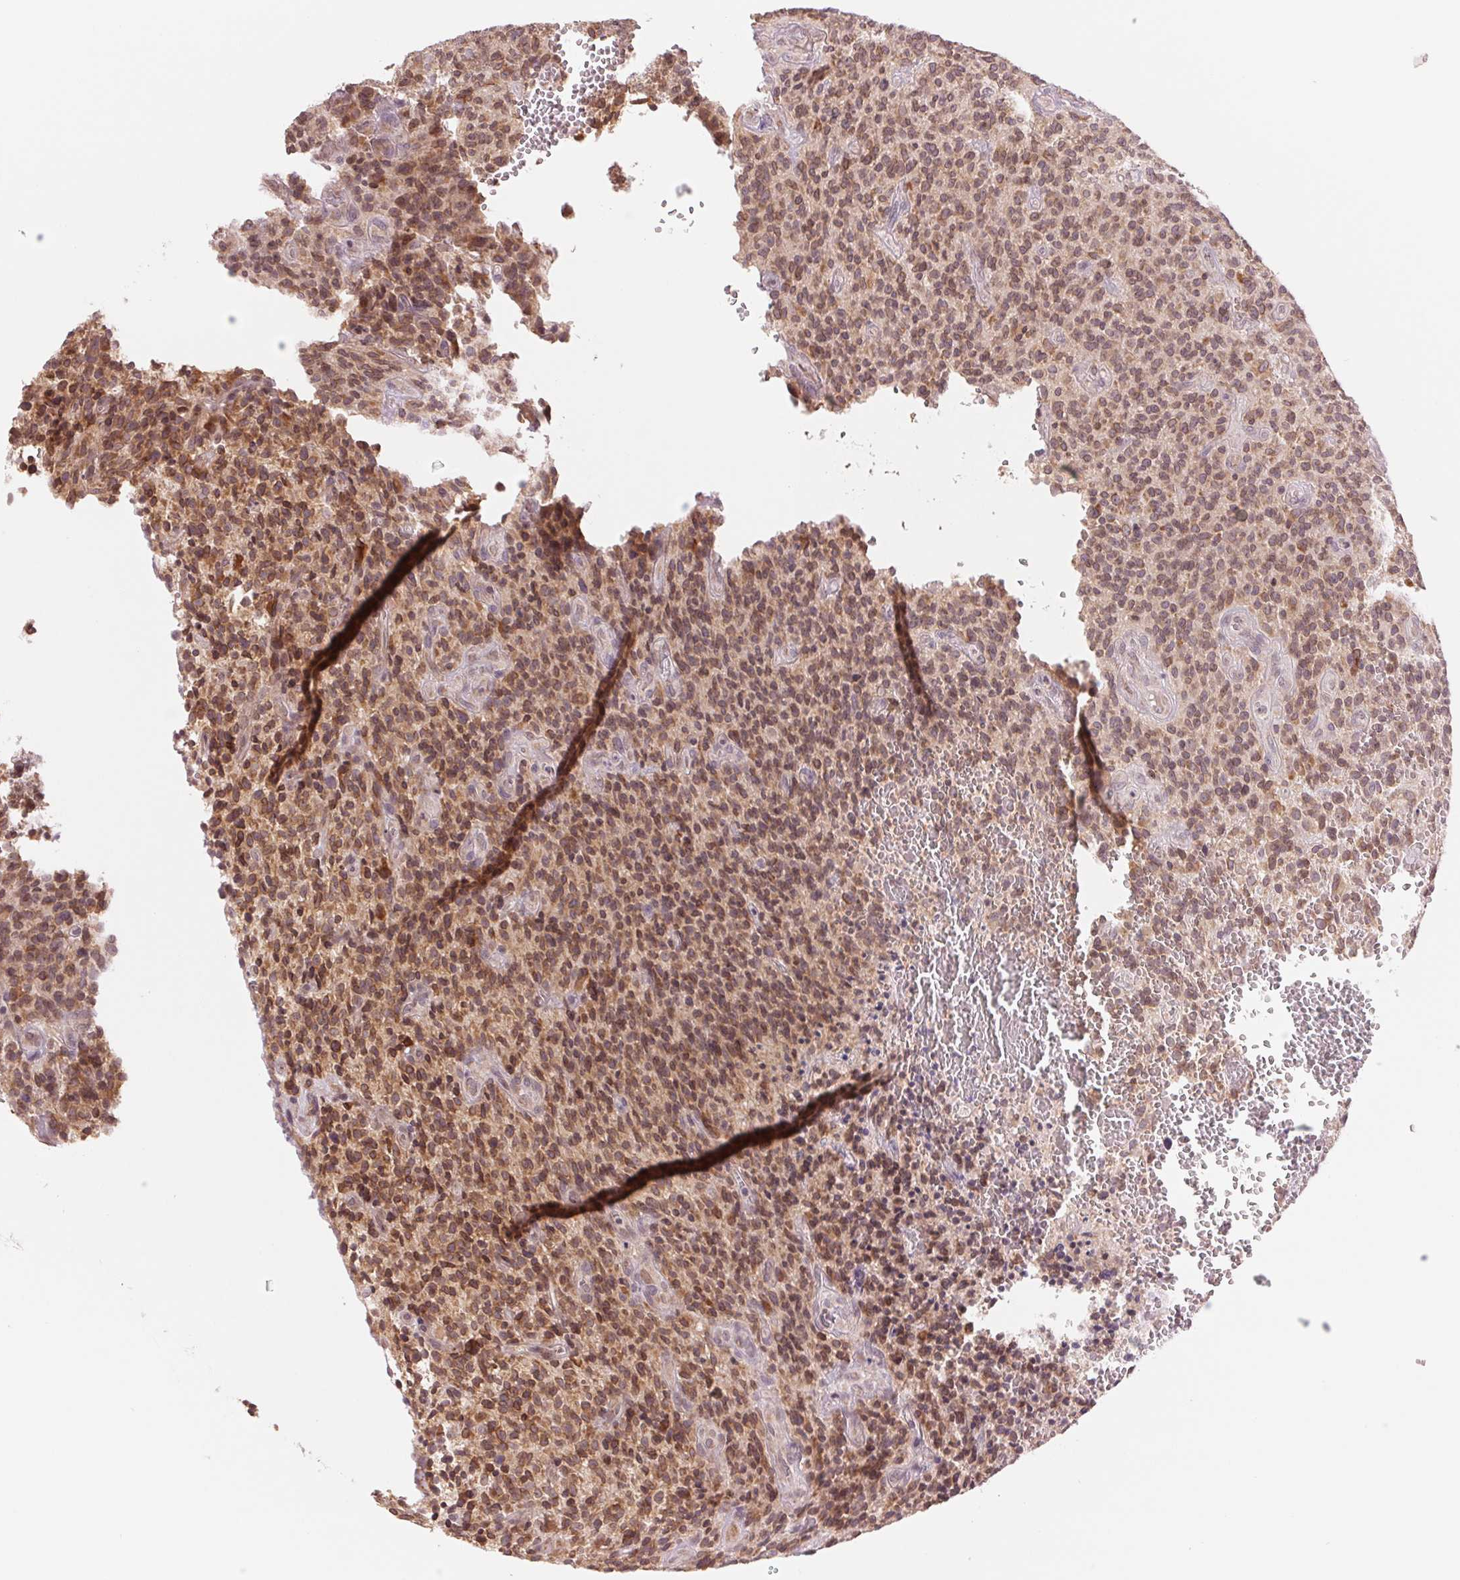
{"staining": {"intensity": "moderate", "quantity": ">75%", "location": "cytoplasmic/membranous,nuclear"}, "tissue": "glioma", "cell_type": "Tumor cells", "image_type": "cancer", "snomed": [{"axis": "morphology", "description": "Glioma, malignant, High grade"}, {"axis": "topography", "description": "Brain"}], "caption": "There is medium levels of moderate cytoplasmic/membranous and nuclear staining in tumor cells of glioma, as demonstrated by immunohistochemical staining (brown color).", "gene": "TECR", "patient": {"sex": "male", "age": 76}}